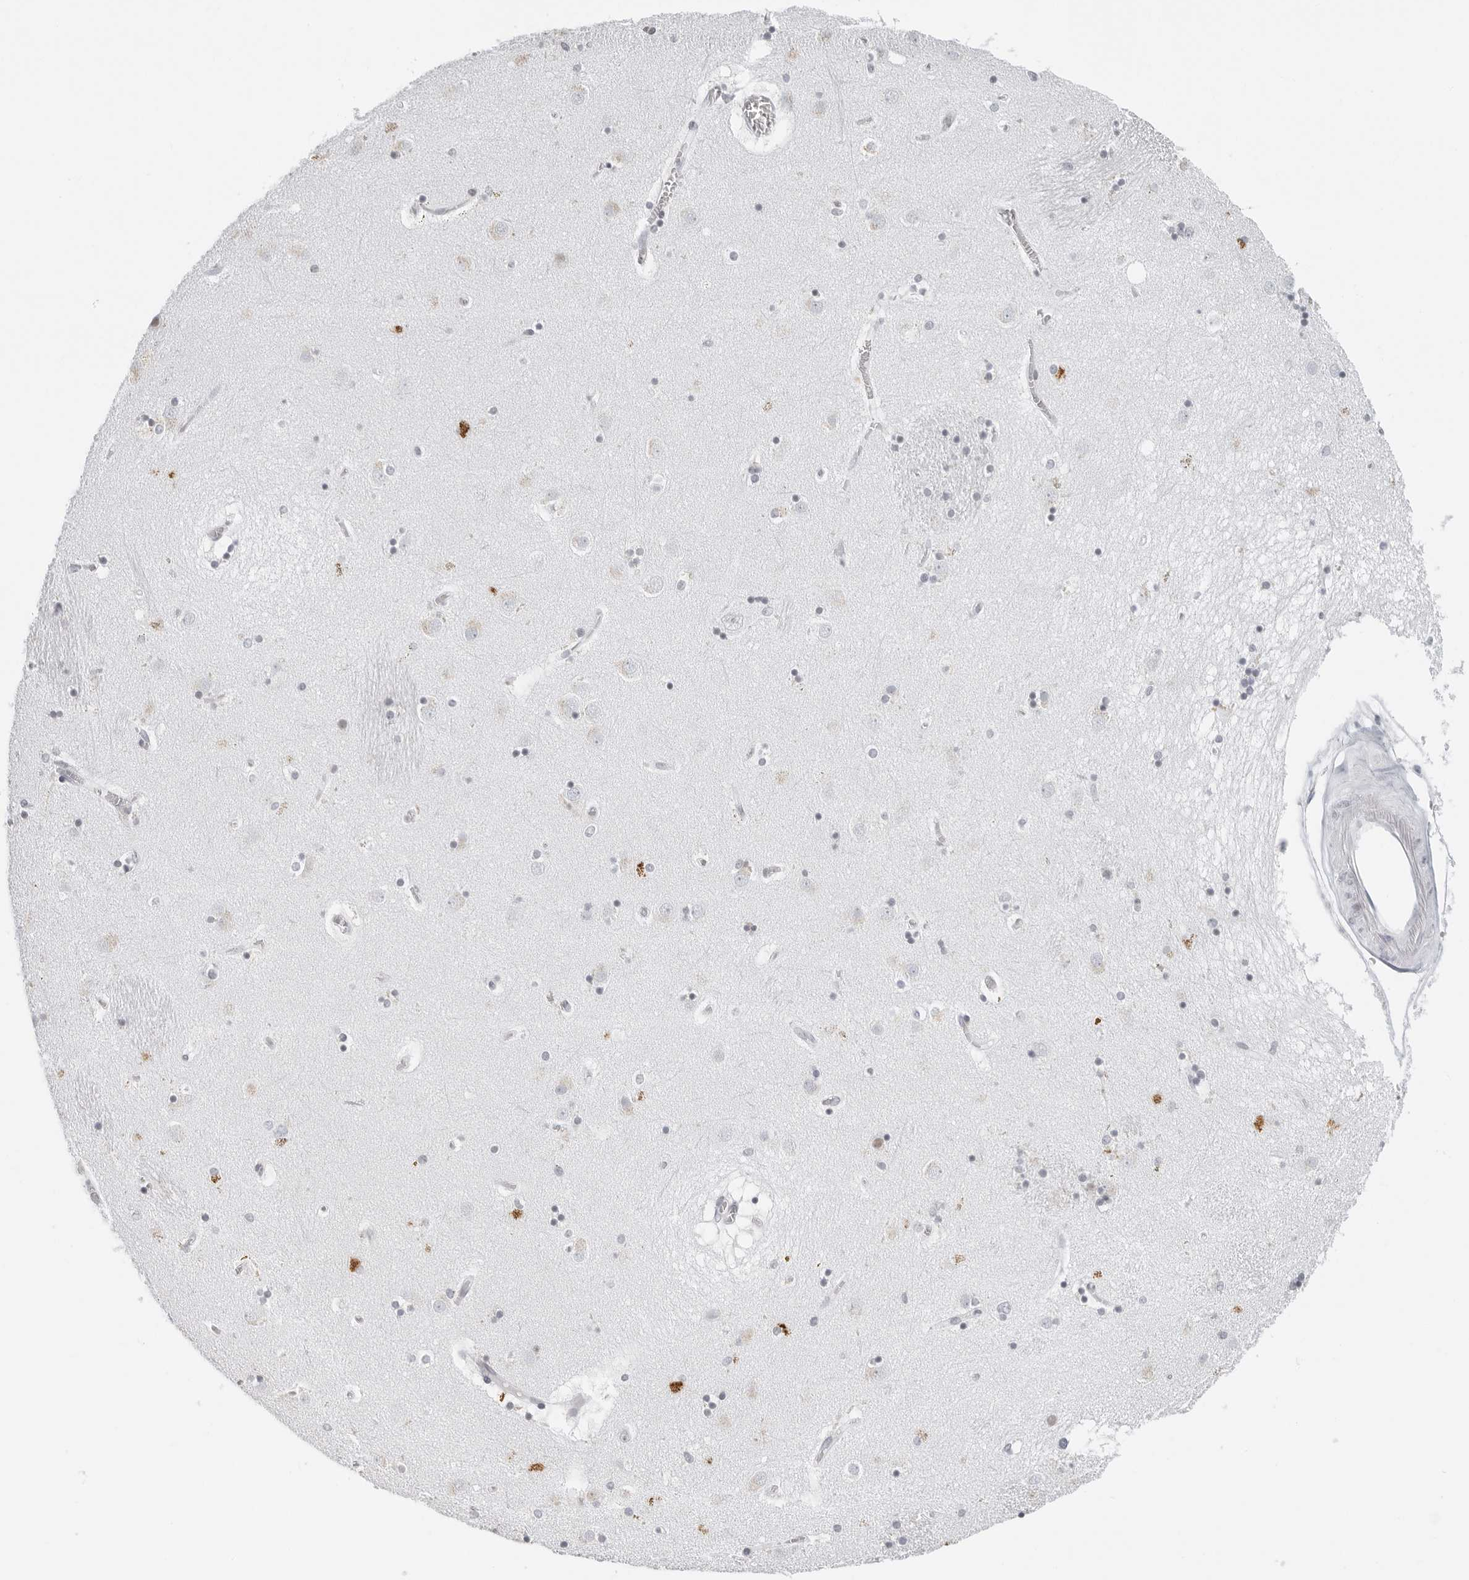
{"staining": {"intensity": "moderate", "quantity": "<25%", "location": "cytoplasmic/membranous"}, "tissue": "caudate", "cell_type": "Glial cells", "image_type": "normal", "snomed": [{"axis": "morphology", "description": "Normal tissue, NOS"}, {"axis": "topography", "description": "Lateral ventricle wall"}], "caption": "About <25% of glial cells in unremarkable human caudate exhibit moderate cytoplasmic/membranous protein expression as visualized by brown immunohistochemical staining.", "gene": "FLG2", "patient": {"sex": "male", "age": 70}}